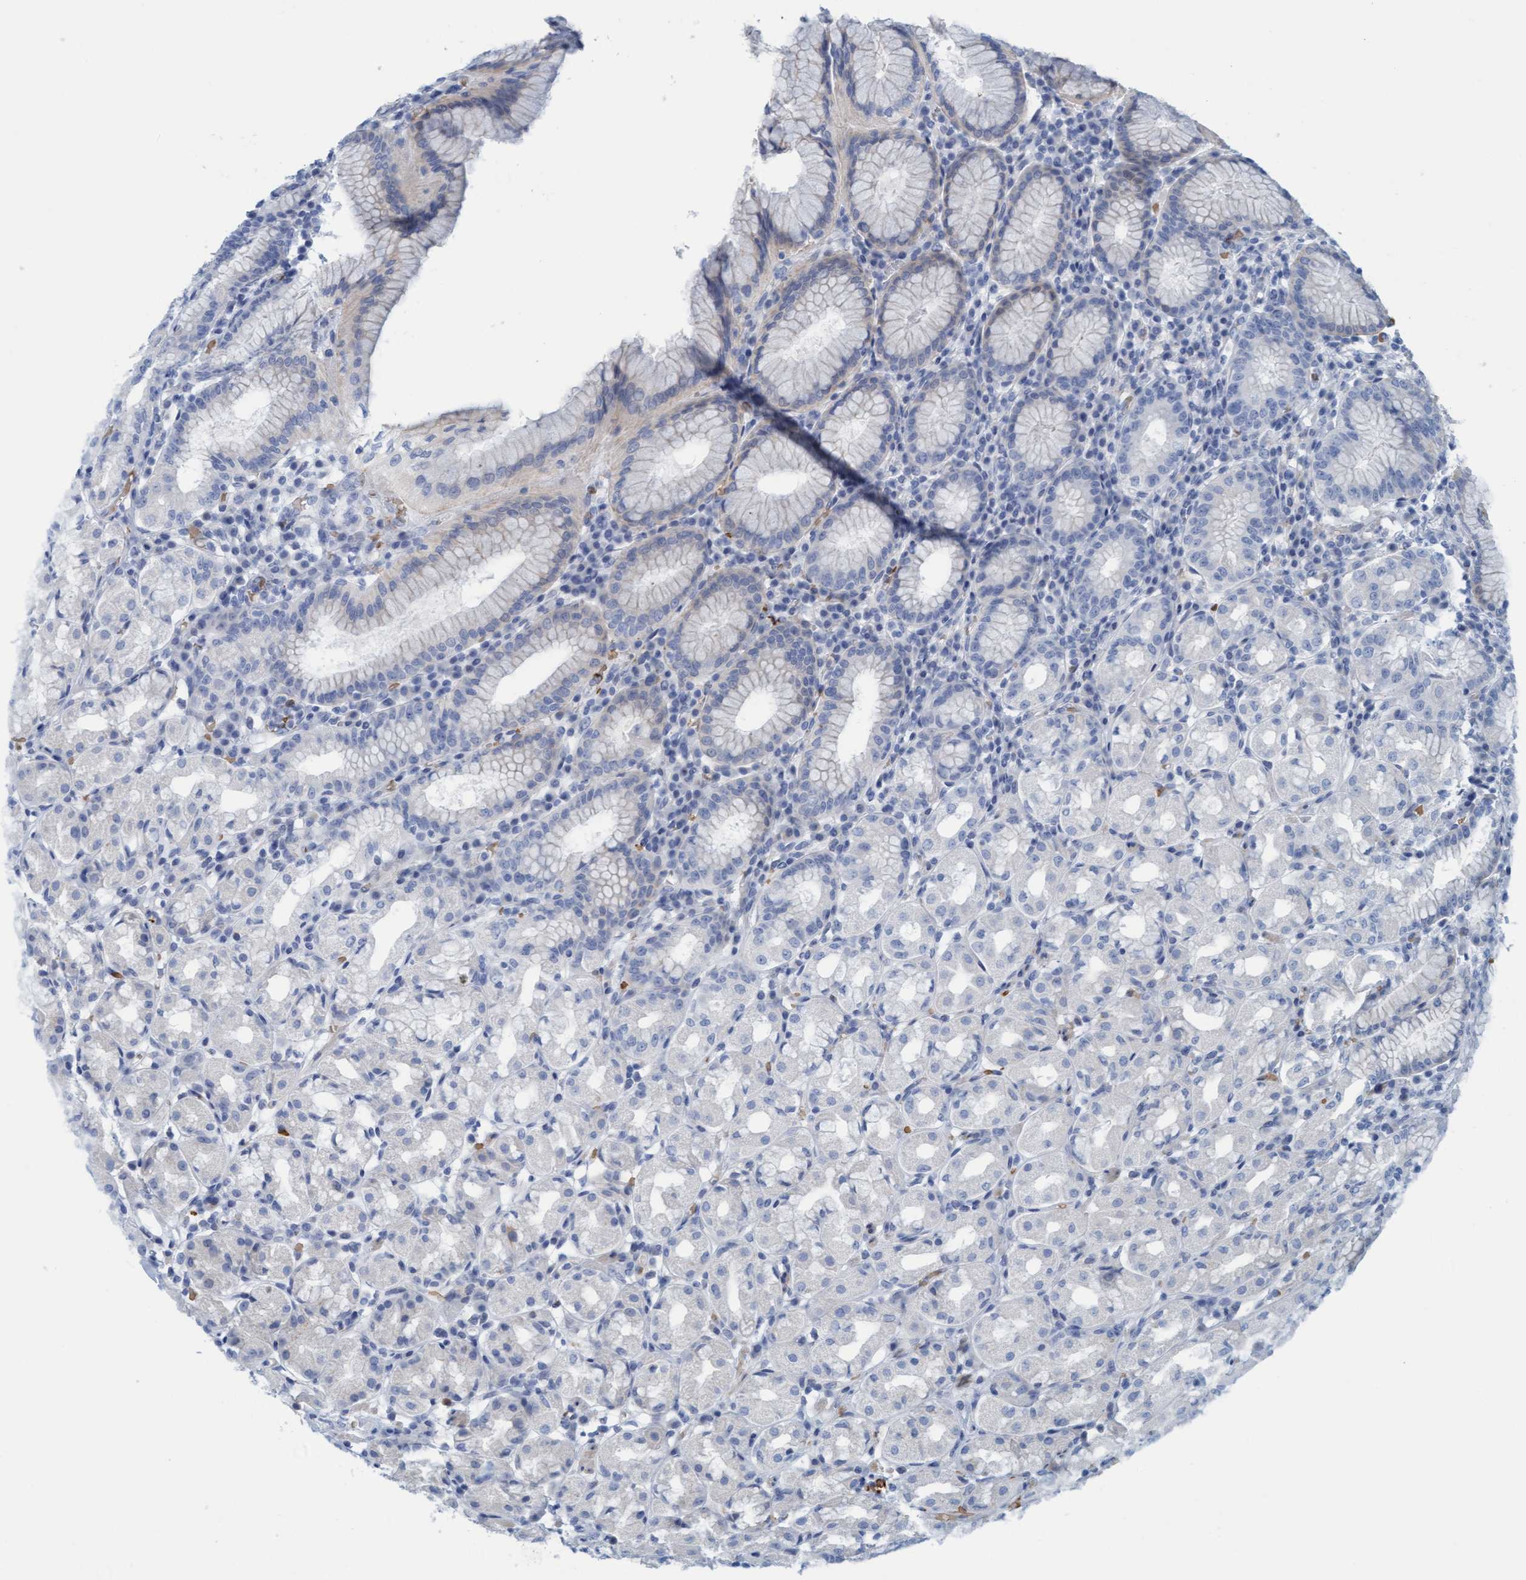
{"staining": {"intensity": "weak", "quantity": "<25%", "location": "cytoplasmic/membranous"}, "tissue": "stomach", "cell_type": "Glandular cells", "image_type": "normal", "snomed": [{"axis": "morphology", "description": "Normal tissue, NOS"}, {"axis": "topography", "description": "Stomach"}, {"axis": "topography", "description": "Stomach, lower"}], "caption": "Micrograph shows no protein staining in glandular cells of normal stomach.", "gene": "P2RX5", "patient": {"sex": "female", "age": 56}}